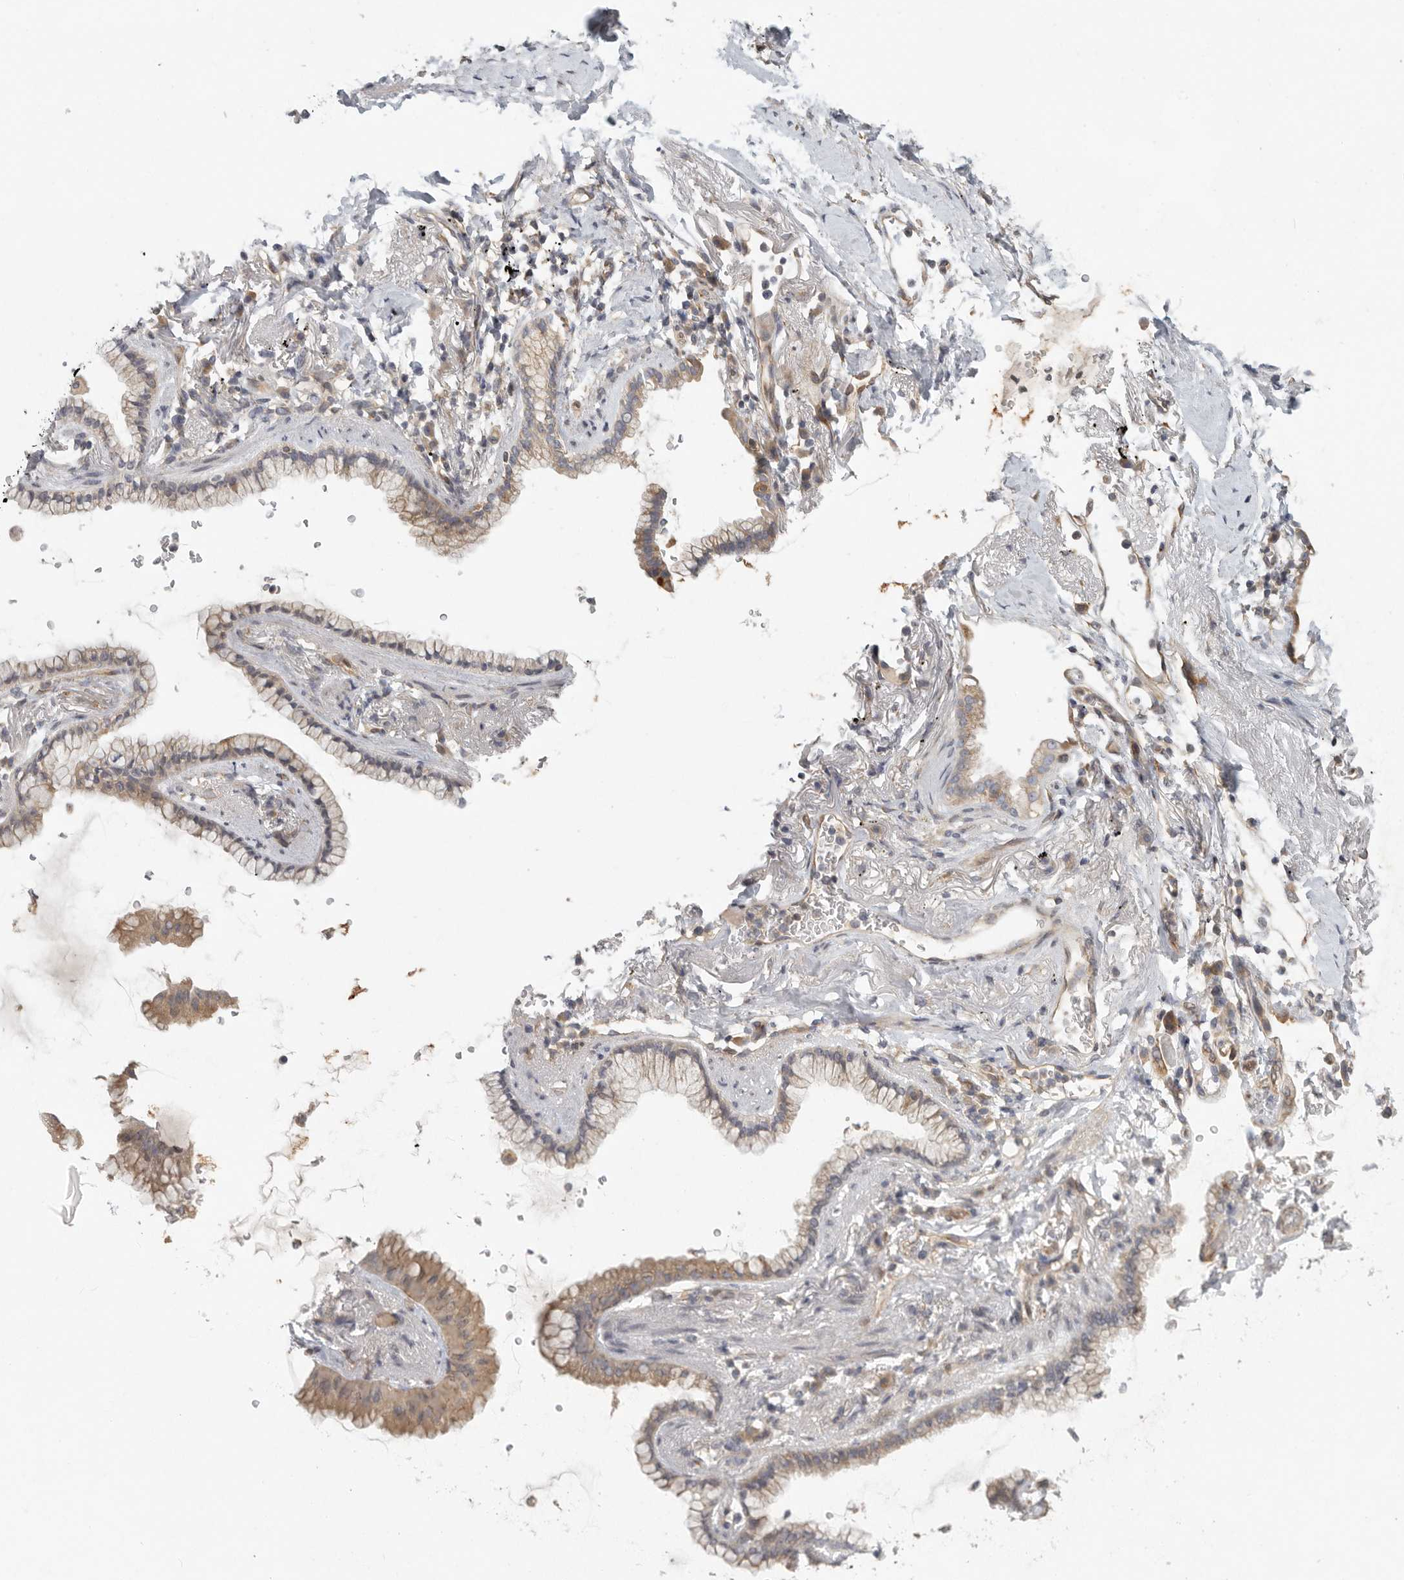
{"staining": {"intensity": "moderate", "quantity": ">75%", "location": "cytoplasmic/membranous"}, "tissue": "lung cancer", "cell_type": "Tumor cells", "image_type": "cancer", "snomed": [{"axis": "morphology", "description": "Adenocarcinoma, NOS"}, {"axis": "topography", "description": "Lung"}], "caption": "Immunohistochemical staining of lung cancer (adenocarcinoma) demonstrates medium levels of moderate cytoplasmic/membranous positivity in about >75% of tumor cells.", "gene": "BCAP29", "patient": {"sex": "female", "age": 70}}